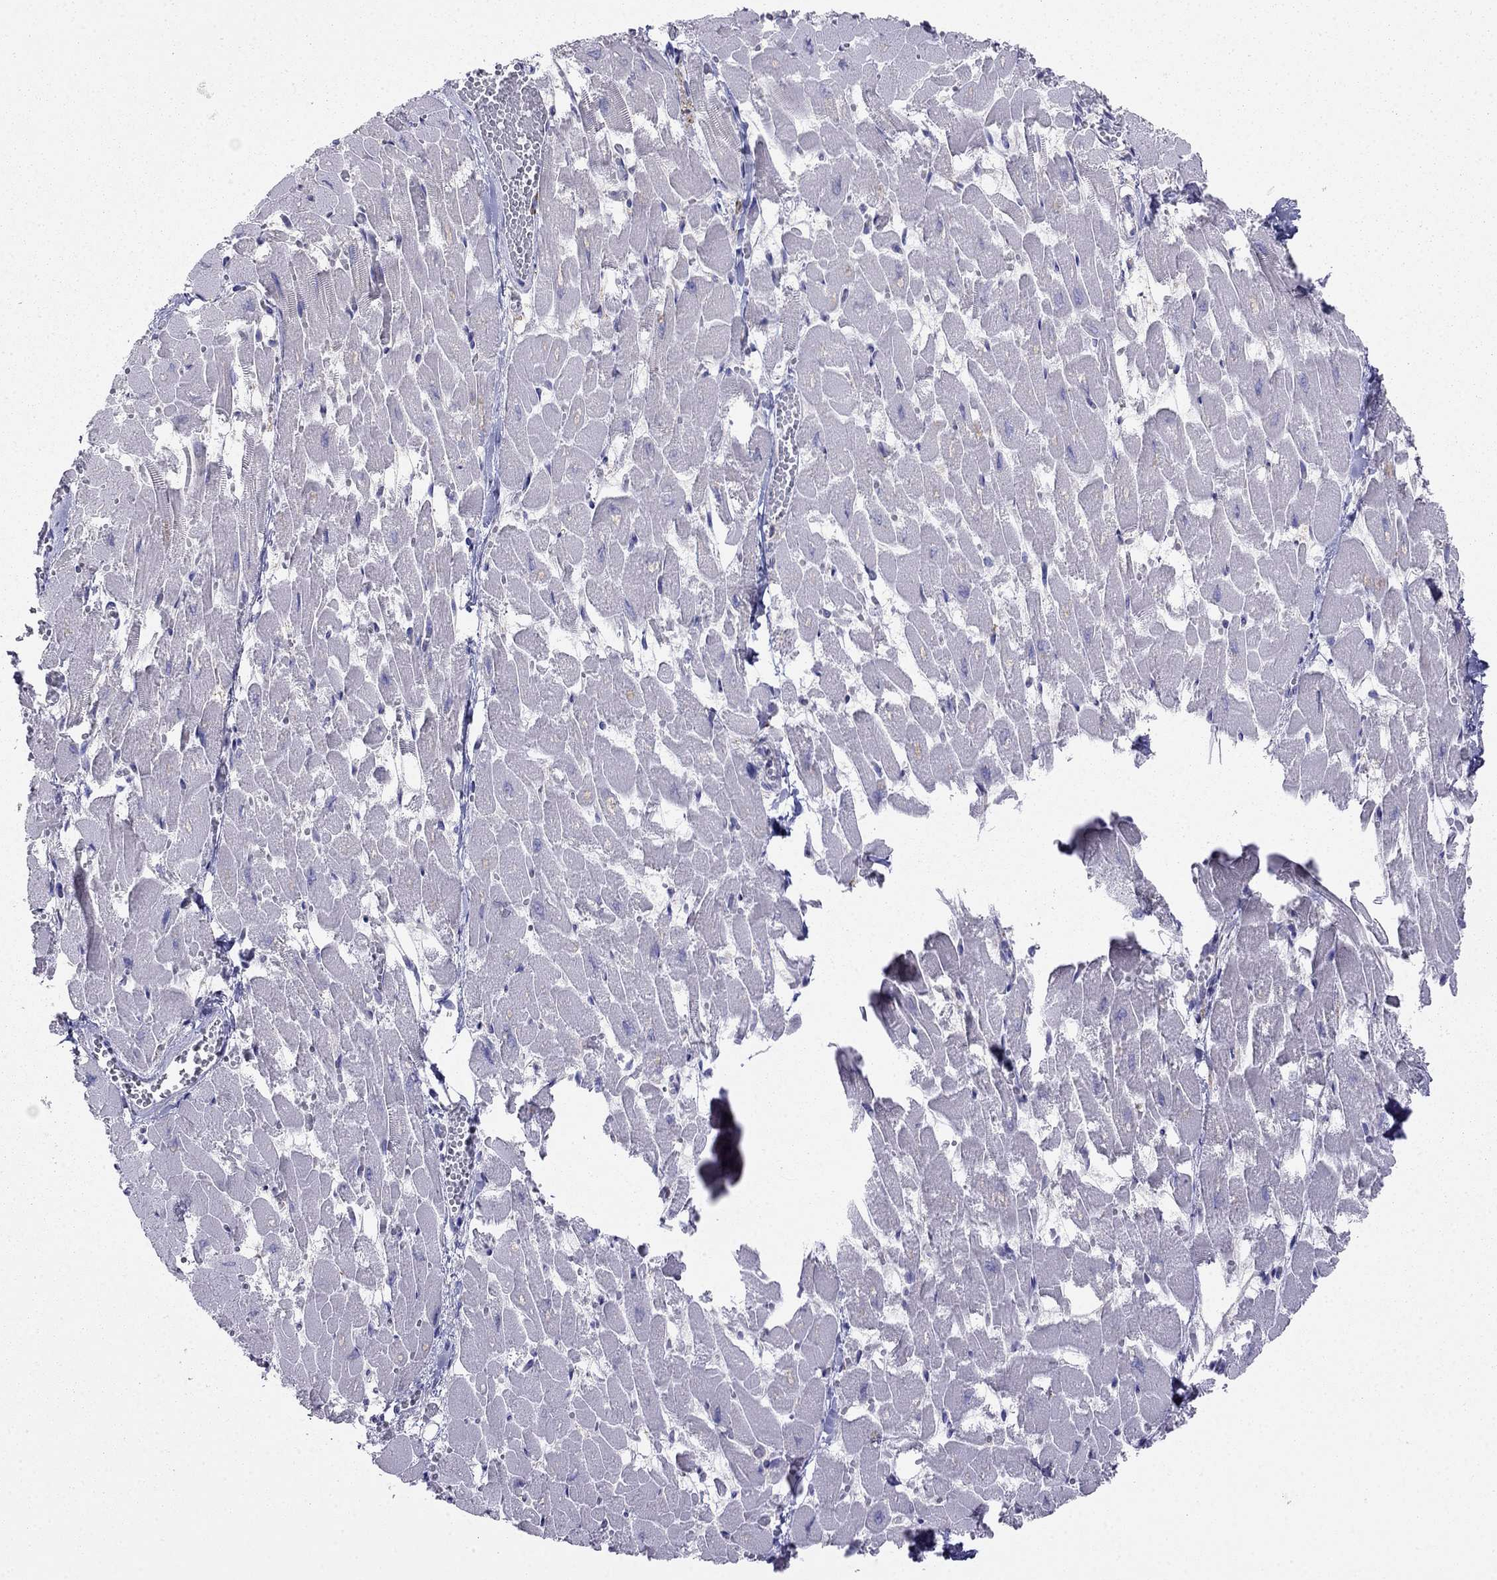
{"staining": {"intensity": "negative", "quantity": "none", "location": "none"}, "tissue": "heart muscle", "cell_type": "Cardiomyocytes", "image_type": "normal", "snomed": [{"axis": "morphology", "description": "Normal tissue, NOS"}, {"axis": "topography", "description": "Heart"}], "caption": "Heart muscle stained for a protein using immunohistochemistry exhibits no positivity cardiomyocytes.", "gene": "LONRF2", "patient": {"sex": "female", "age": 52}}